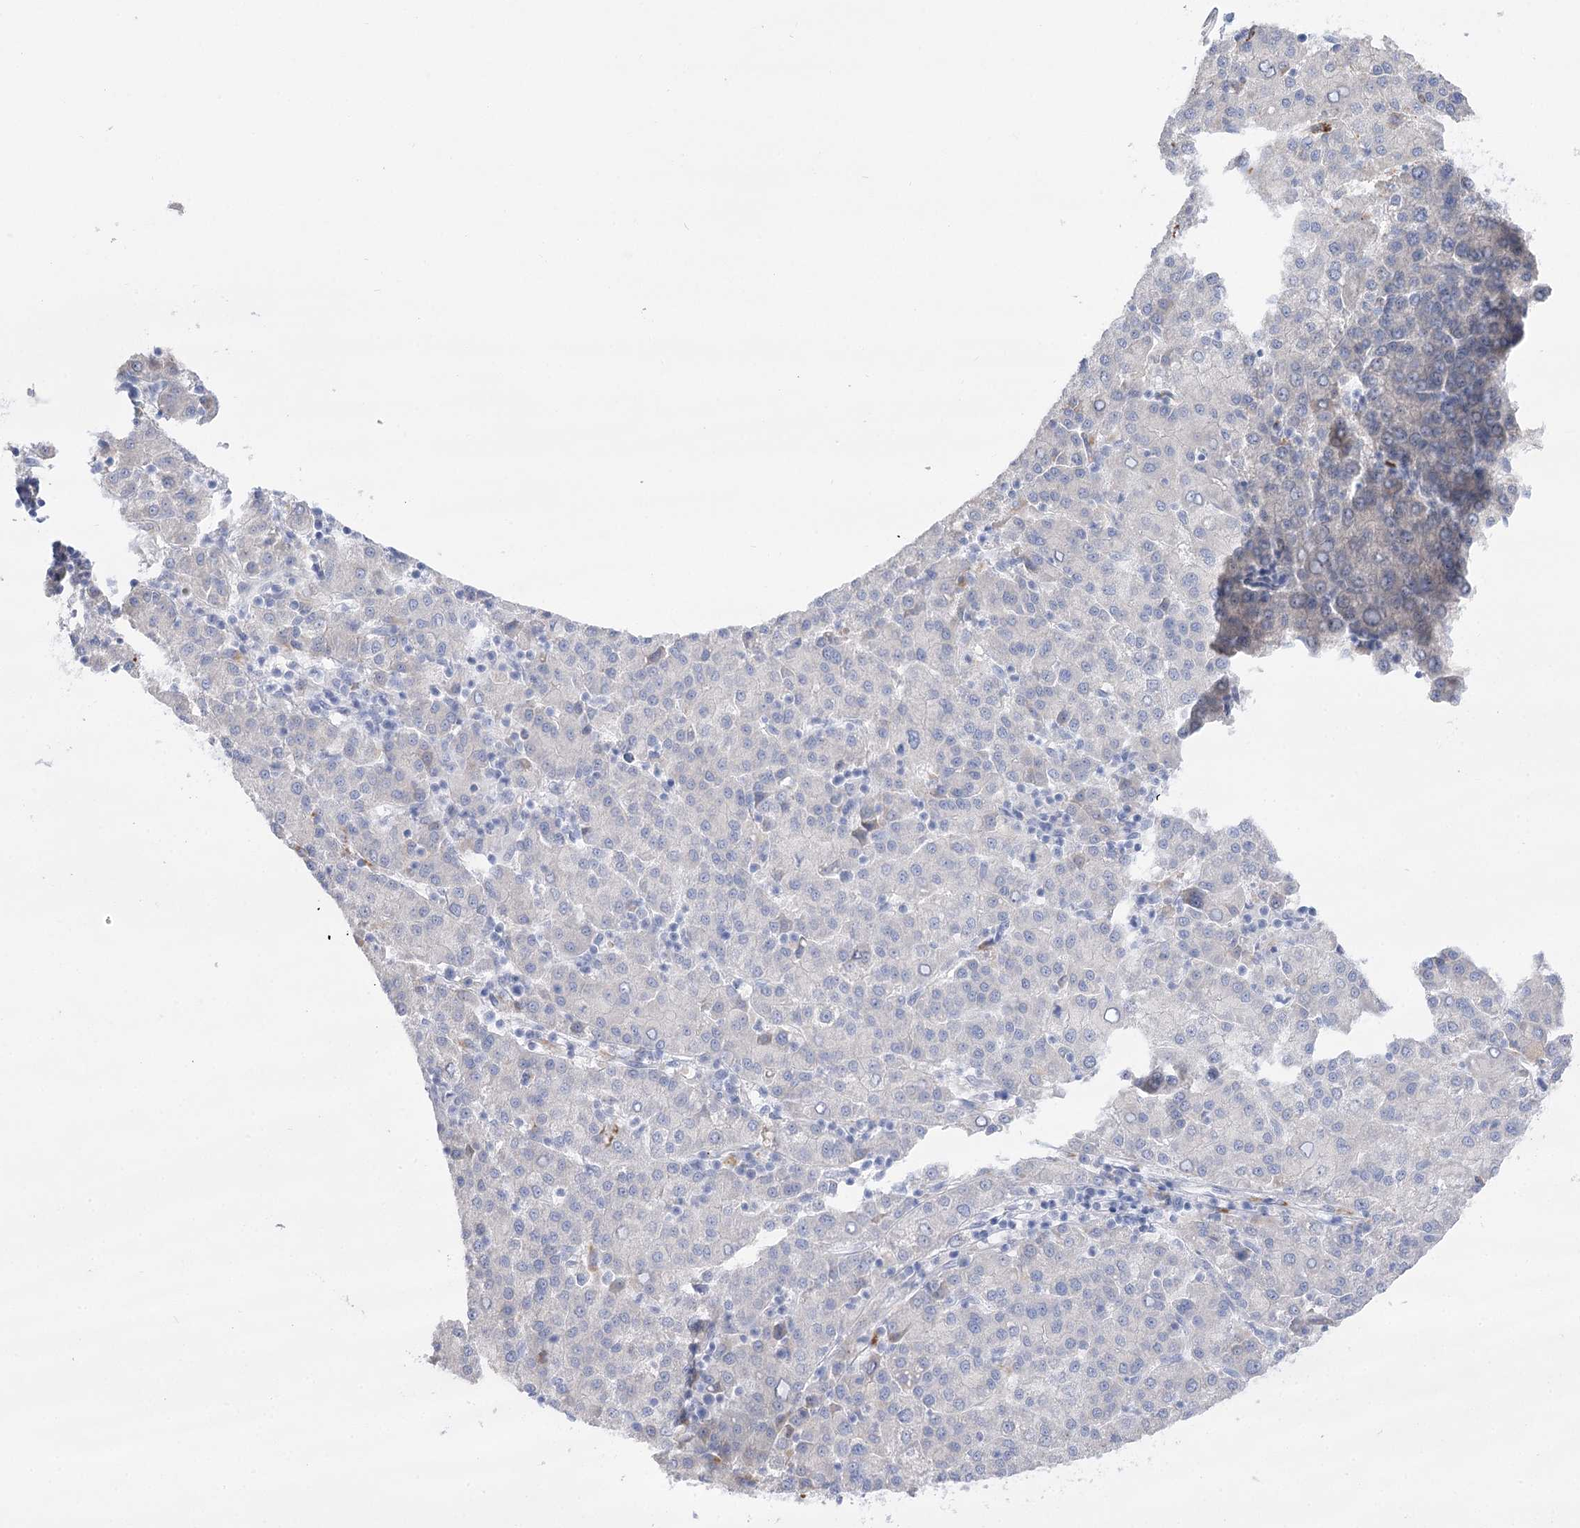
{"staining": {"intensity": "negative", "quantity": "none", "location": "none"}, "tissue": "liver cancer", "cell_type": "Tumor cells", "image_type": "cancer", "snomed": [{"axis": "morphology", "description": "Carcinoma, Hepatocellular, NOS"}, {"axis": "topography", "description": "Liver"}], "caption": "Immunohistochemistry (IHC) photomicrograph of liver cancer (hepatocellular carcinoma) stained for a protein (brown), which shows no staining in tumor cells.", "gene": "SIAE", "patient": {"sex": "female", "age": 58}}